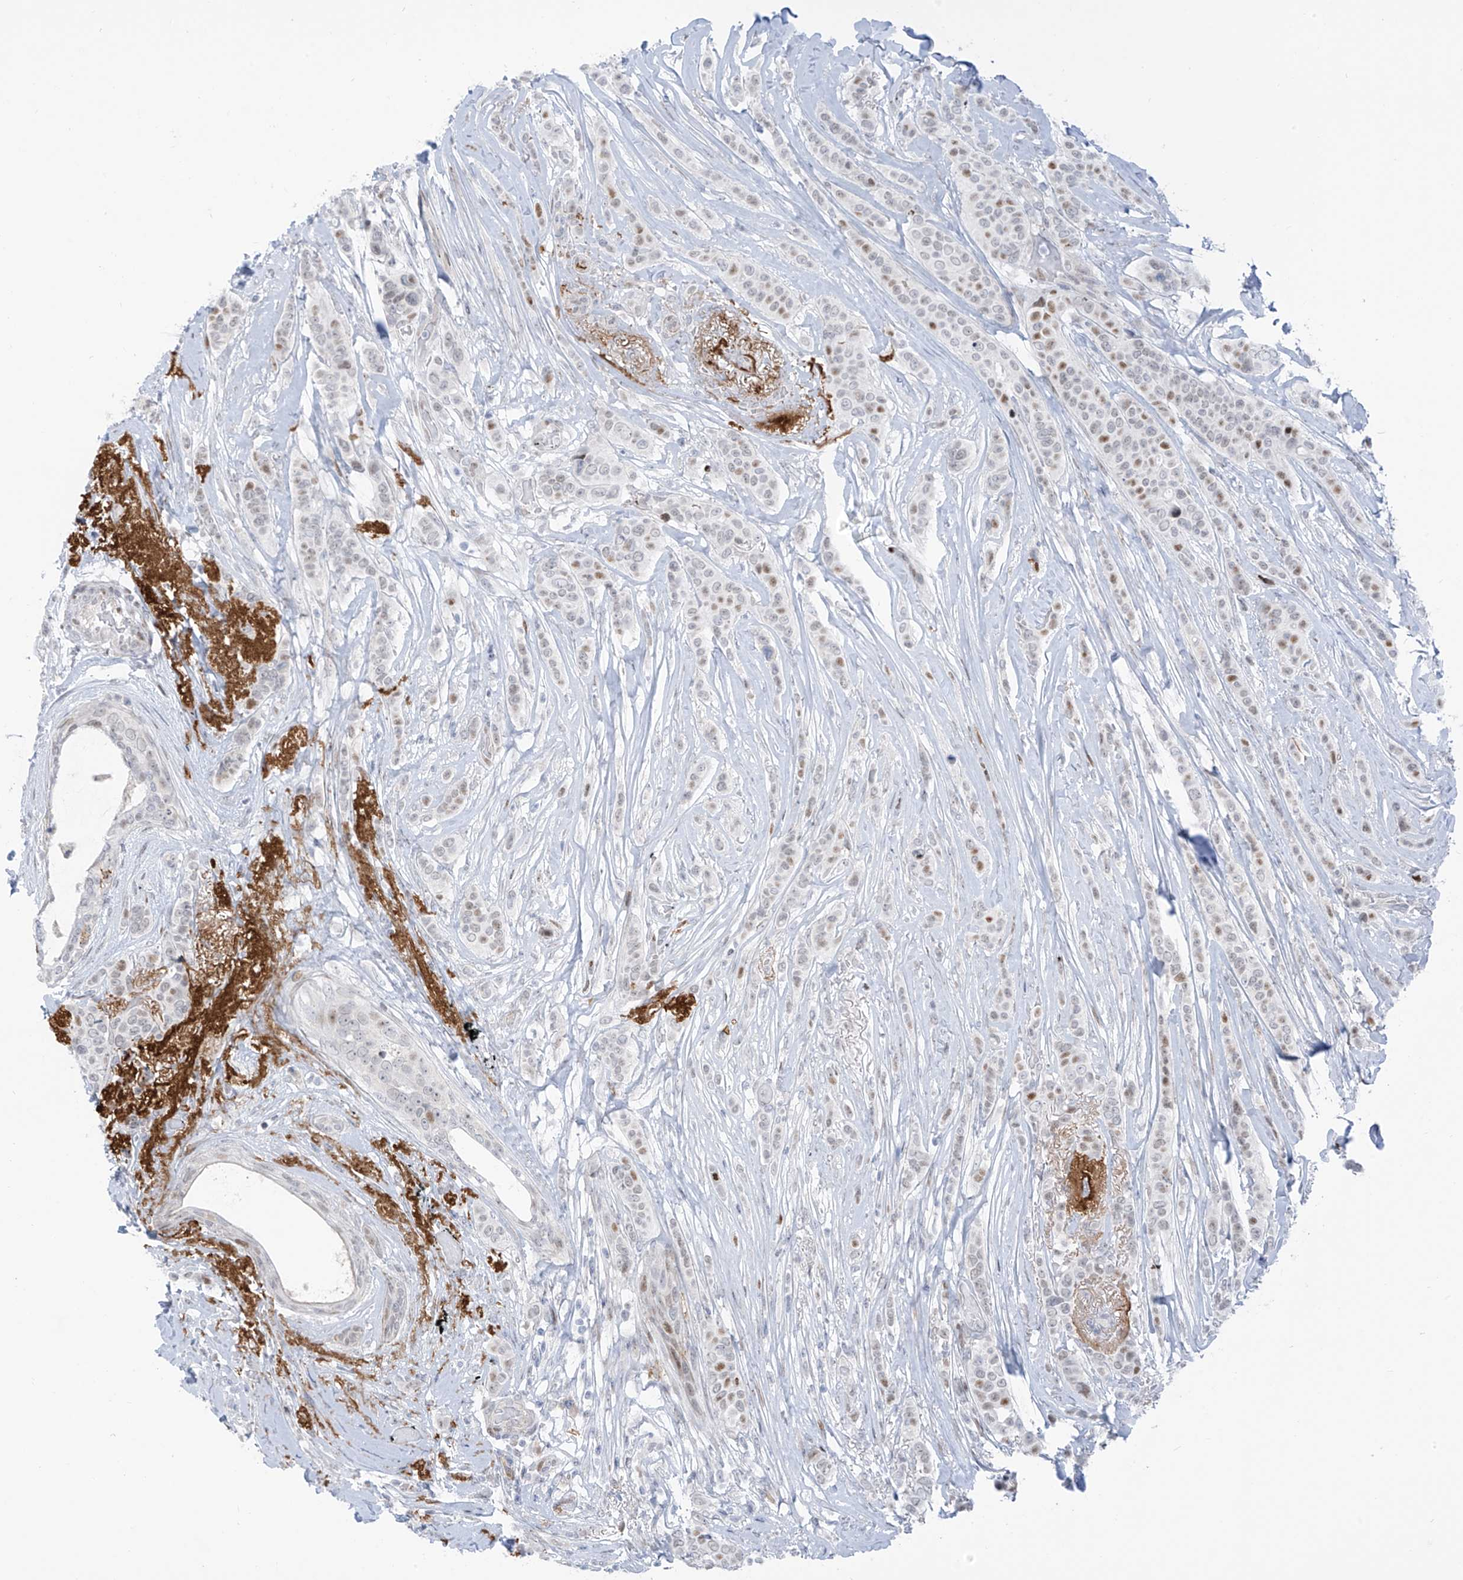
{"staining": {"intensity": "moderate", "quantity": "<25%", "location": "nuclear"}, "tissue": "breast cancer", "cell_type": "Tumor cells", "image_type": "cancer", "snomed": [{"axis": "morphology", "description": "Lobular carcinoma"}, {"axis": "topography", "description": "Breast"}], "caption": "Immunohistochemistry (IHC) staining of lobular carcinoma (breast), which reveals low levels of moderate nuclear expression in about <25% of tumor cells indicating moderate nuclear protein positivity. The staining was performed using DAB (3,3'-diaminobenzidine) (brown) for protein detection and nuclei were counterstained in hematoxylin (blue).", "gene": "LIN9", "patient": {"sex": "female", "age": 51}}